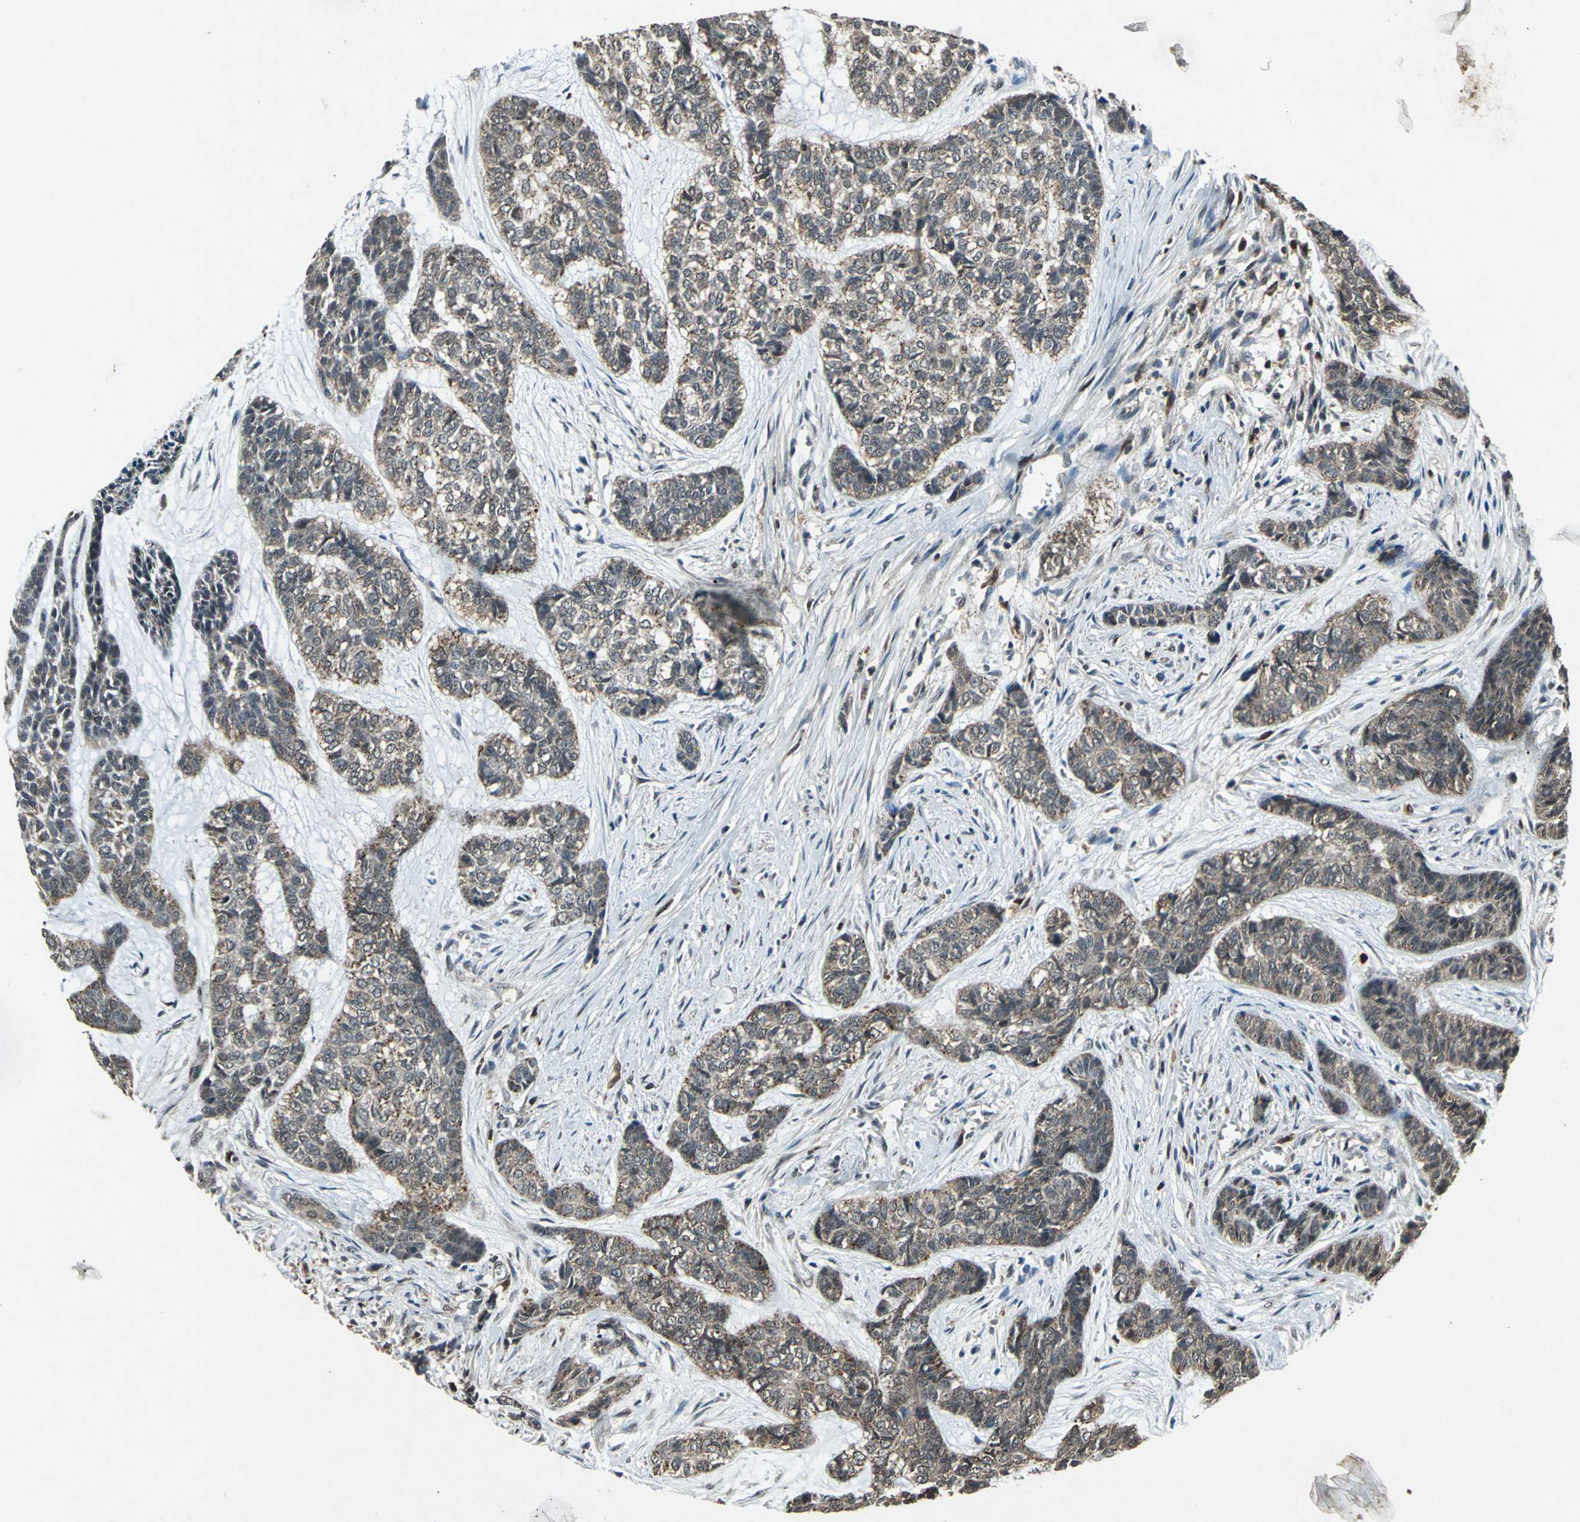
{"staining": {"intensity": "weak", "quantity": "25%-75%", "location": "cytoplasmic/membranous"}, "tissue": "skin cancer", "cell_type": "Tumor cells", "image_type": "cancer", "snomed": [{"axis": "morphology", "description": "Basal cell carcinoma"}, {"axis": "topography", "description": "Skin"}], "caption": "The histopathology image displays immunohistochemical staining of skin cancer (basal cell carcinoma). There is weak cytoplasmic/membranous expression is appreciated in about 25%-75% of tumor cells.", "gene": "PYCARD", "patient": {"sex": "female", "age": 64}}